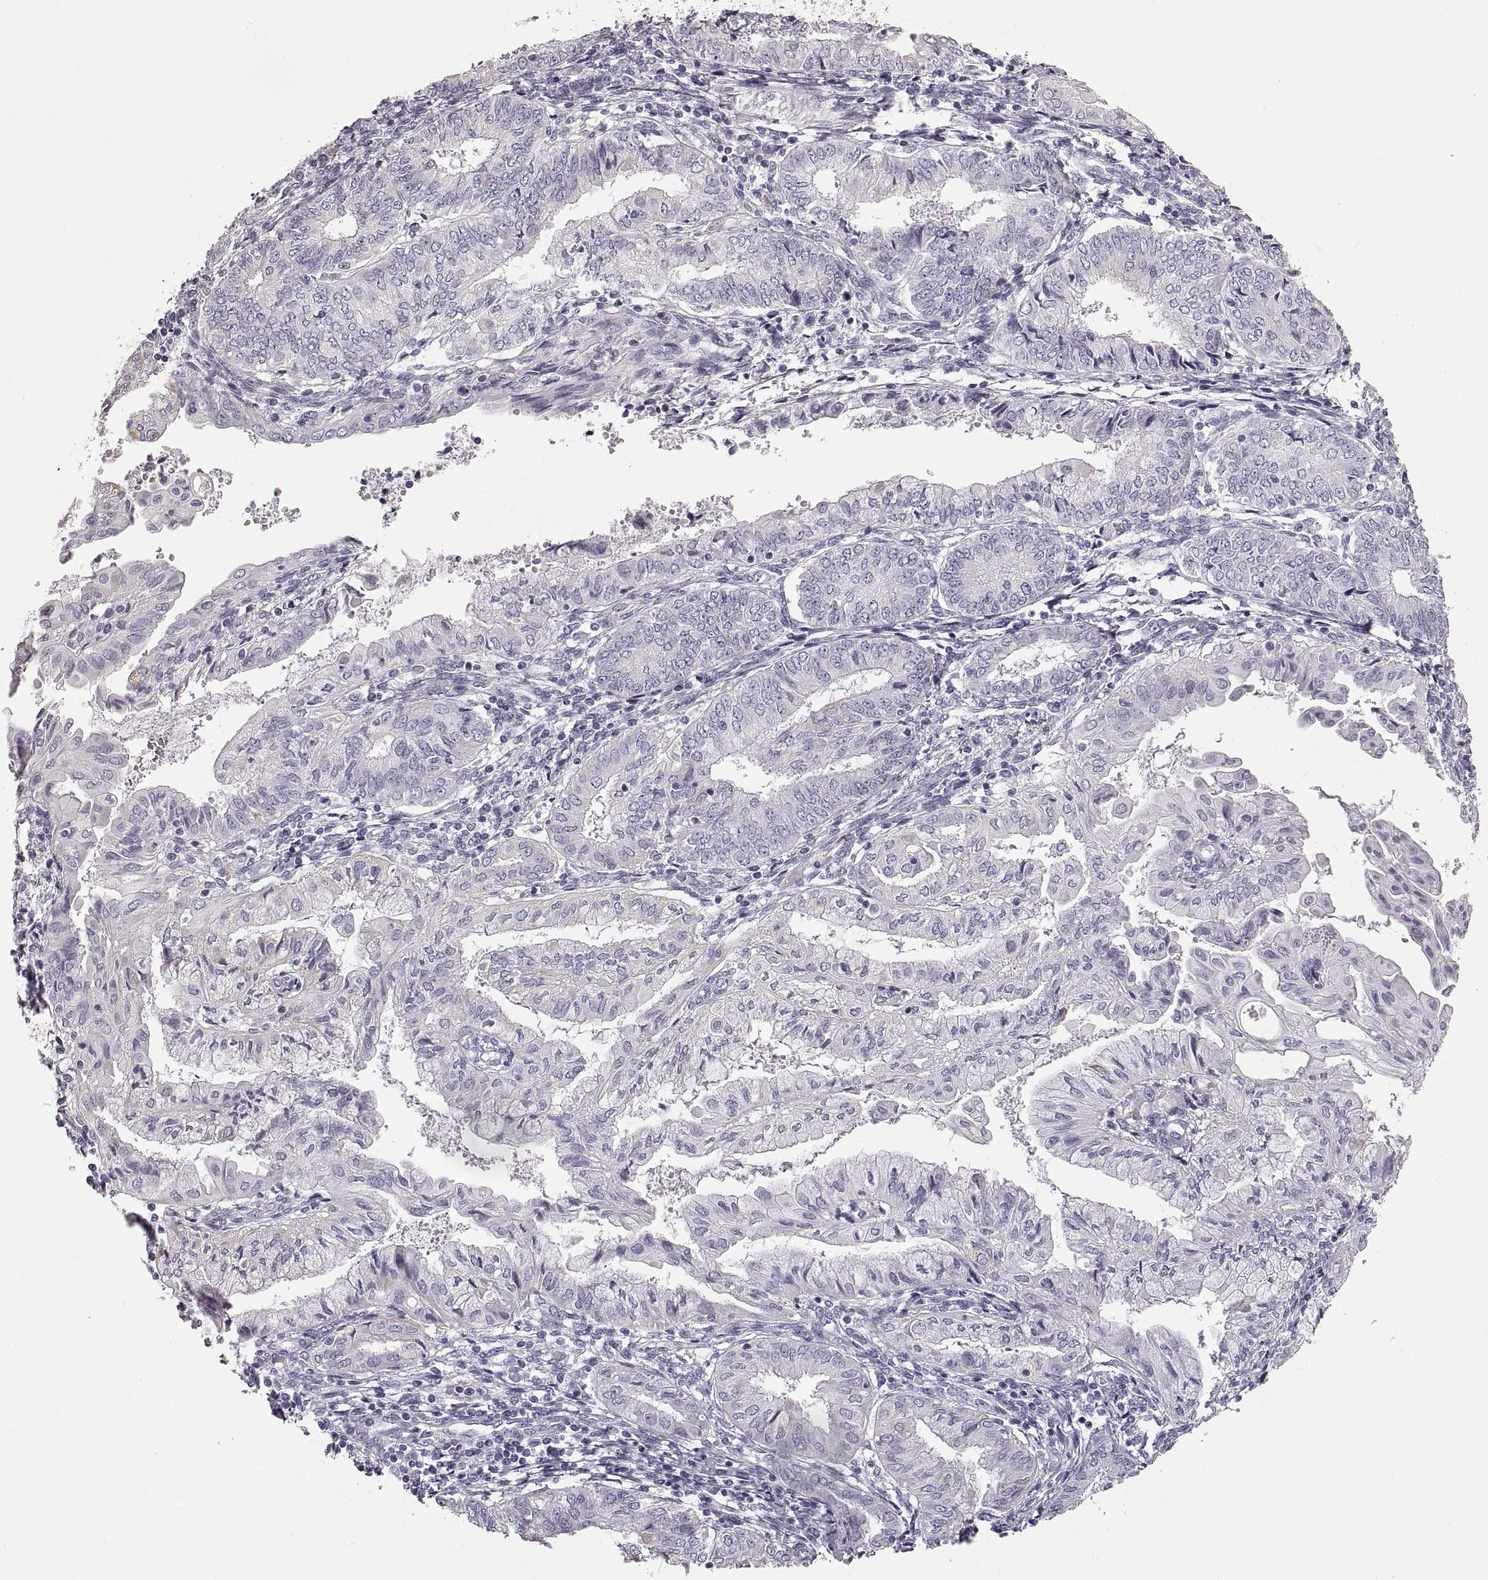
{"staining": {"intensity": "negative", "quantity": "none", "location": "none"}, "tissue": "endometrial cancer", "cell_type": "Tumor cells", "image_type": "cancer", "snomed": [{"axis": "morphology", "description": "Adenocarcinoma, NOS"}, {"axis": "topography", "description": "Endometrium"}], "caption": "Tumor cells are negative for protein expression in human endometrial adenocarcinoma.", "gene": "RDH13", "patient": {"sex": "female", "age": 68}}